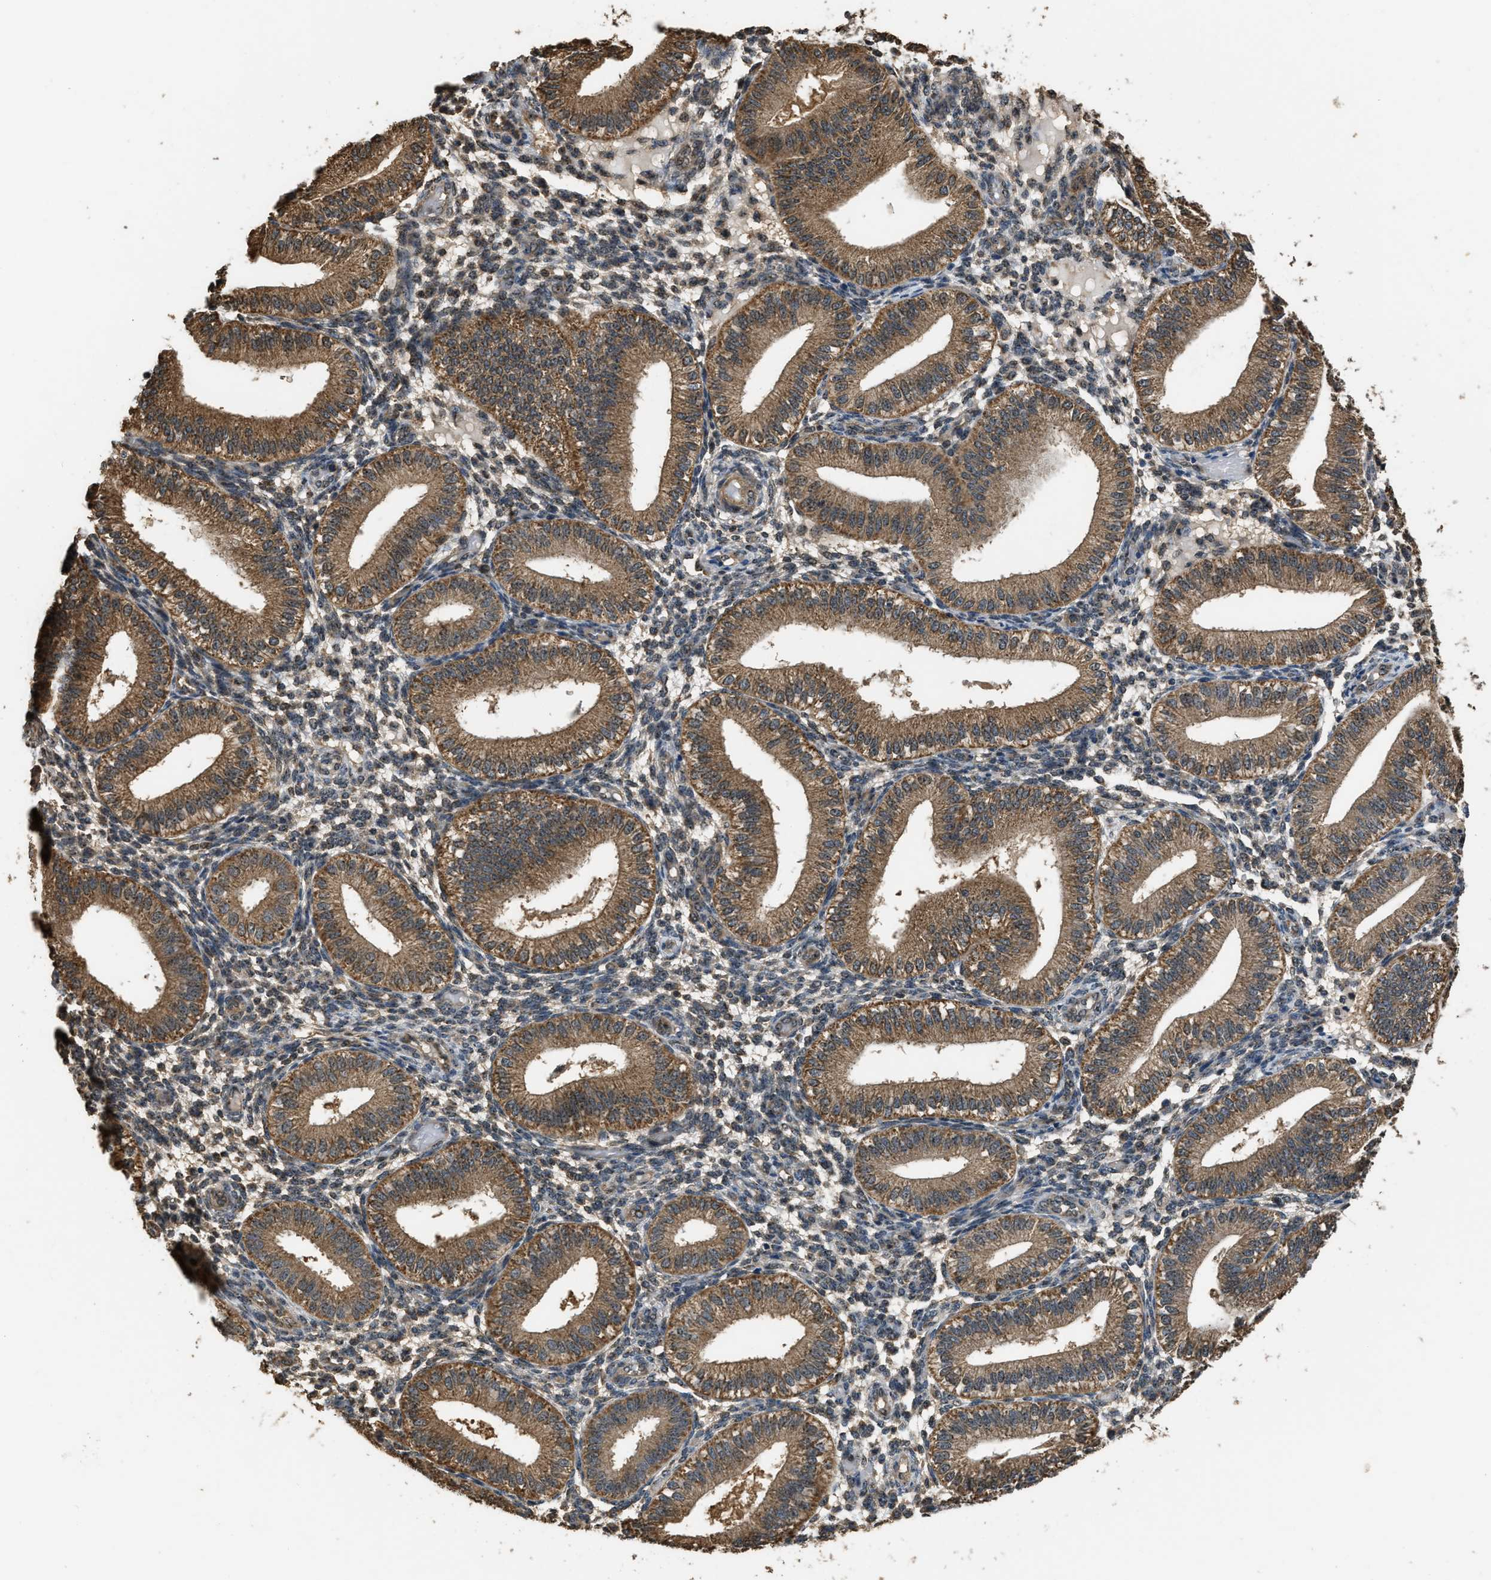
{"staining": {"intensity": "weak", "quantity": "25%-75%", "location": "cytoplasmic/membranous,nuclear"}, "tissue": "endometrium", "cell_type": "Cells in endometrial stroma", "image_type": "normal", "snomed": [{"axis": "morphology", "description": "Normal tissue, NOS"}, {"axis": "topography", "description": "Endometrium"}], "caption": "Immunohistochemical staining of benign human endometrium reveals weak cytoplasmic/membranous,nuclear protein staining in approximately 25%-75% of cells in endometrial stroma.", "gene": "DENND6B", "patient": {"sex": "female", "age": 39}}